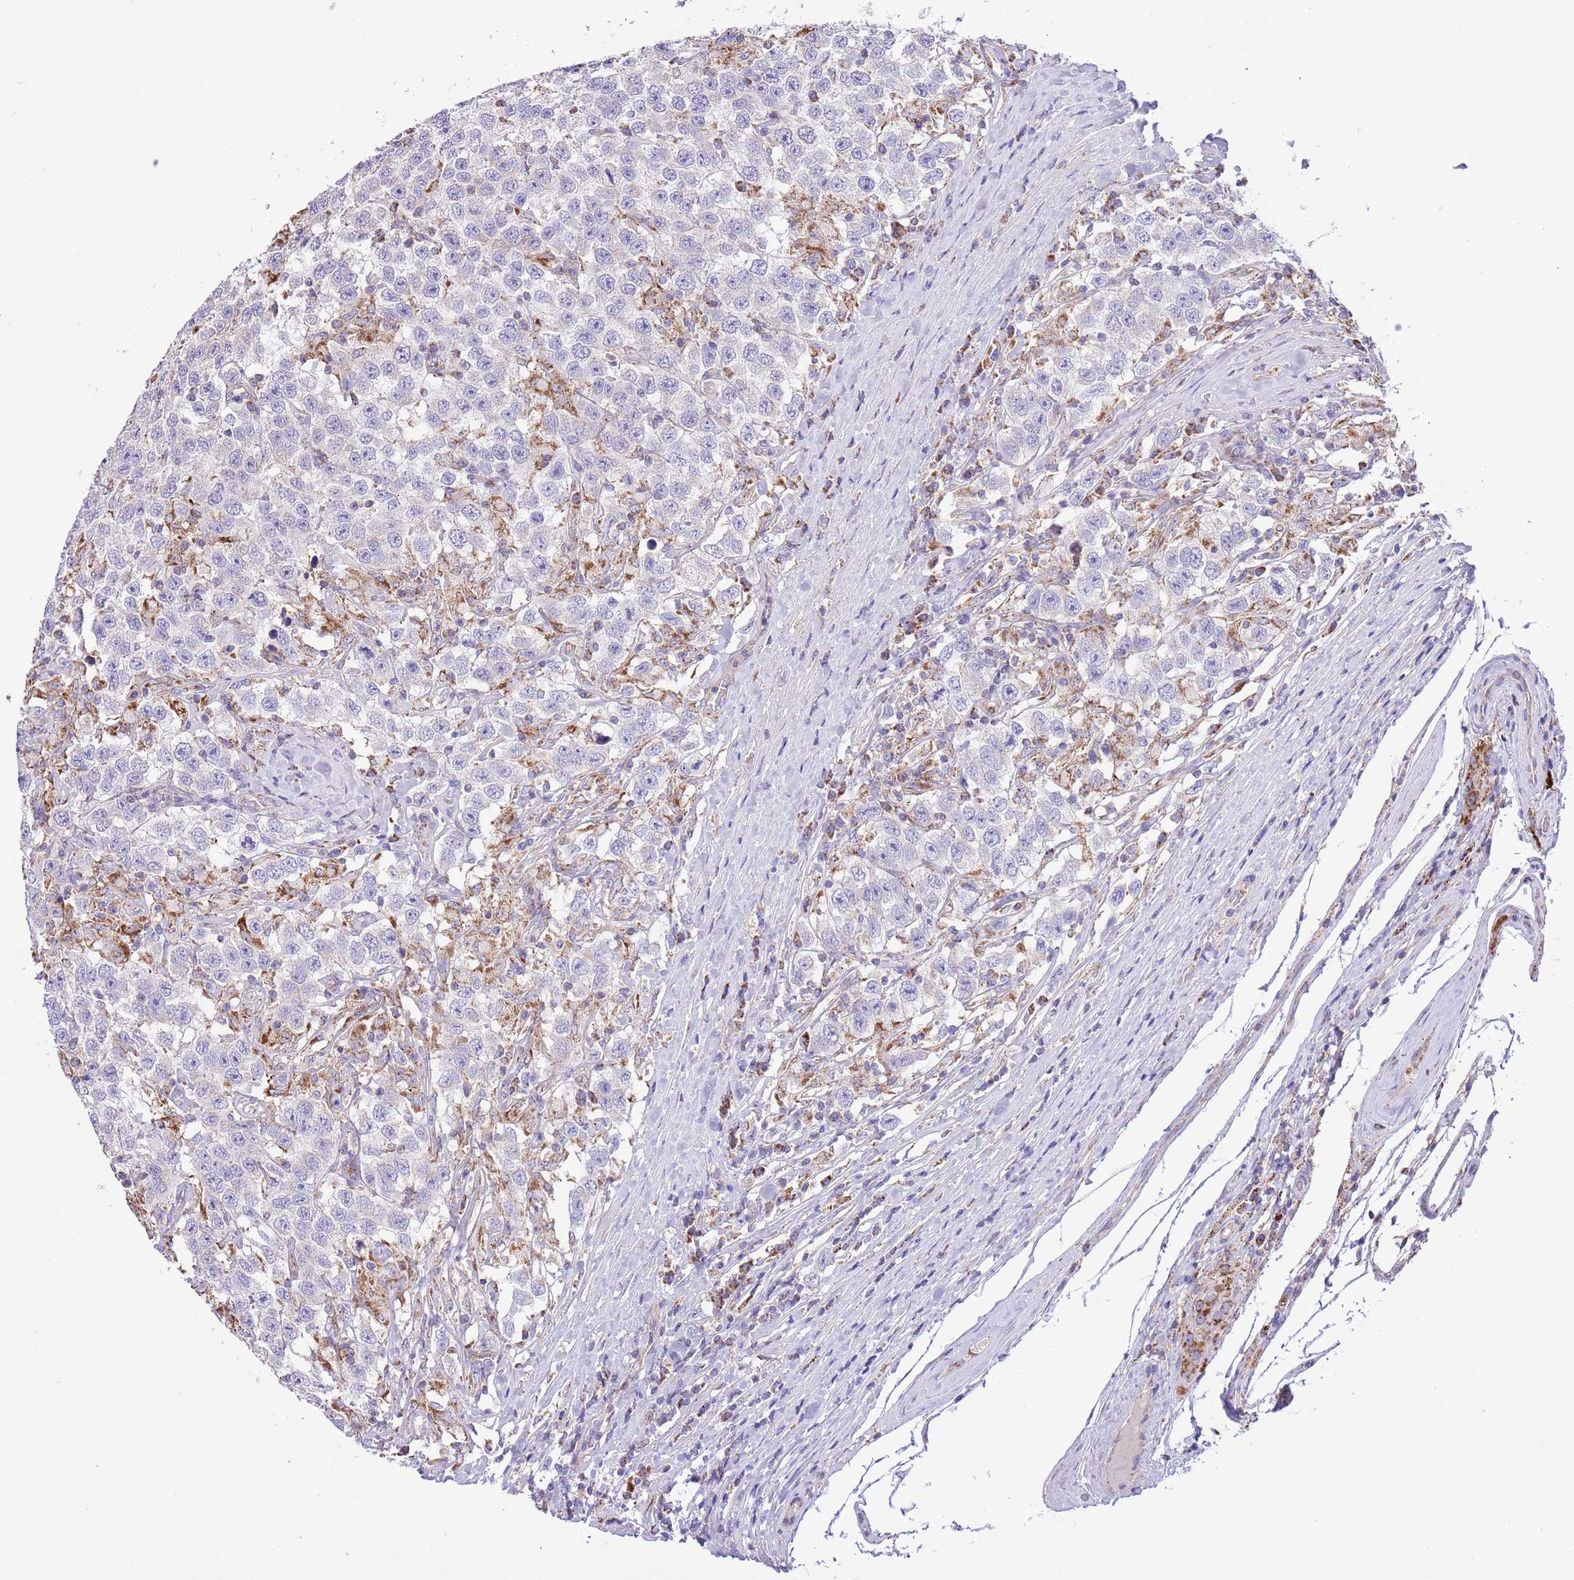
{"staining": {"intensity": "negative", "quantity": "none", "location": "none"}, "tissue": "testis cancer", "cell_type": "Tumor cells", "image_type": "cancer", "snomed": [{"axis": "morphology", "description": "Seminoma, NOS"}, {"axis": "topography", "description": "Testis"}], "caption": "High power microscopy histopathology image of an immunohistochemistry (IHC) micrograph of seminoma (testis), revealing no significant positivity in tumor cells.", "gene": "SS18L2", "patient": {"sex": "male", "age": 41}}